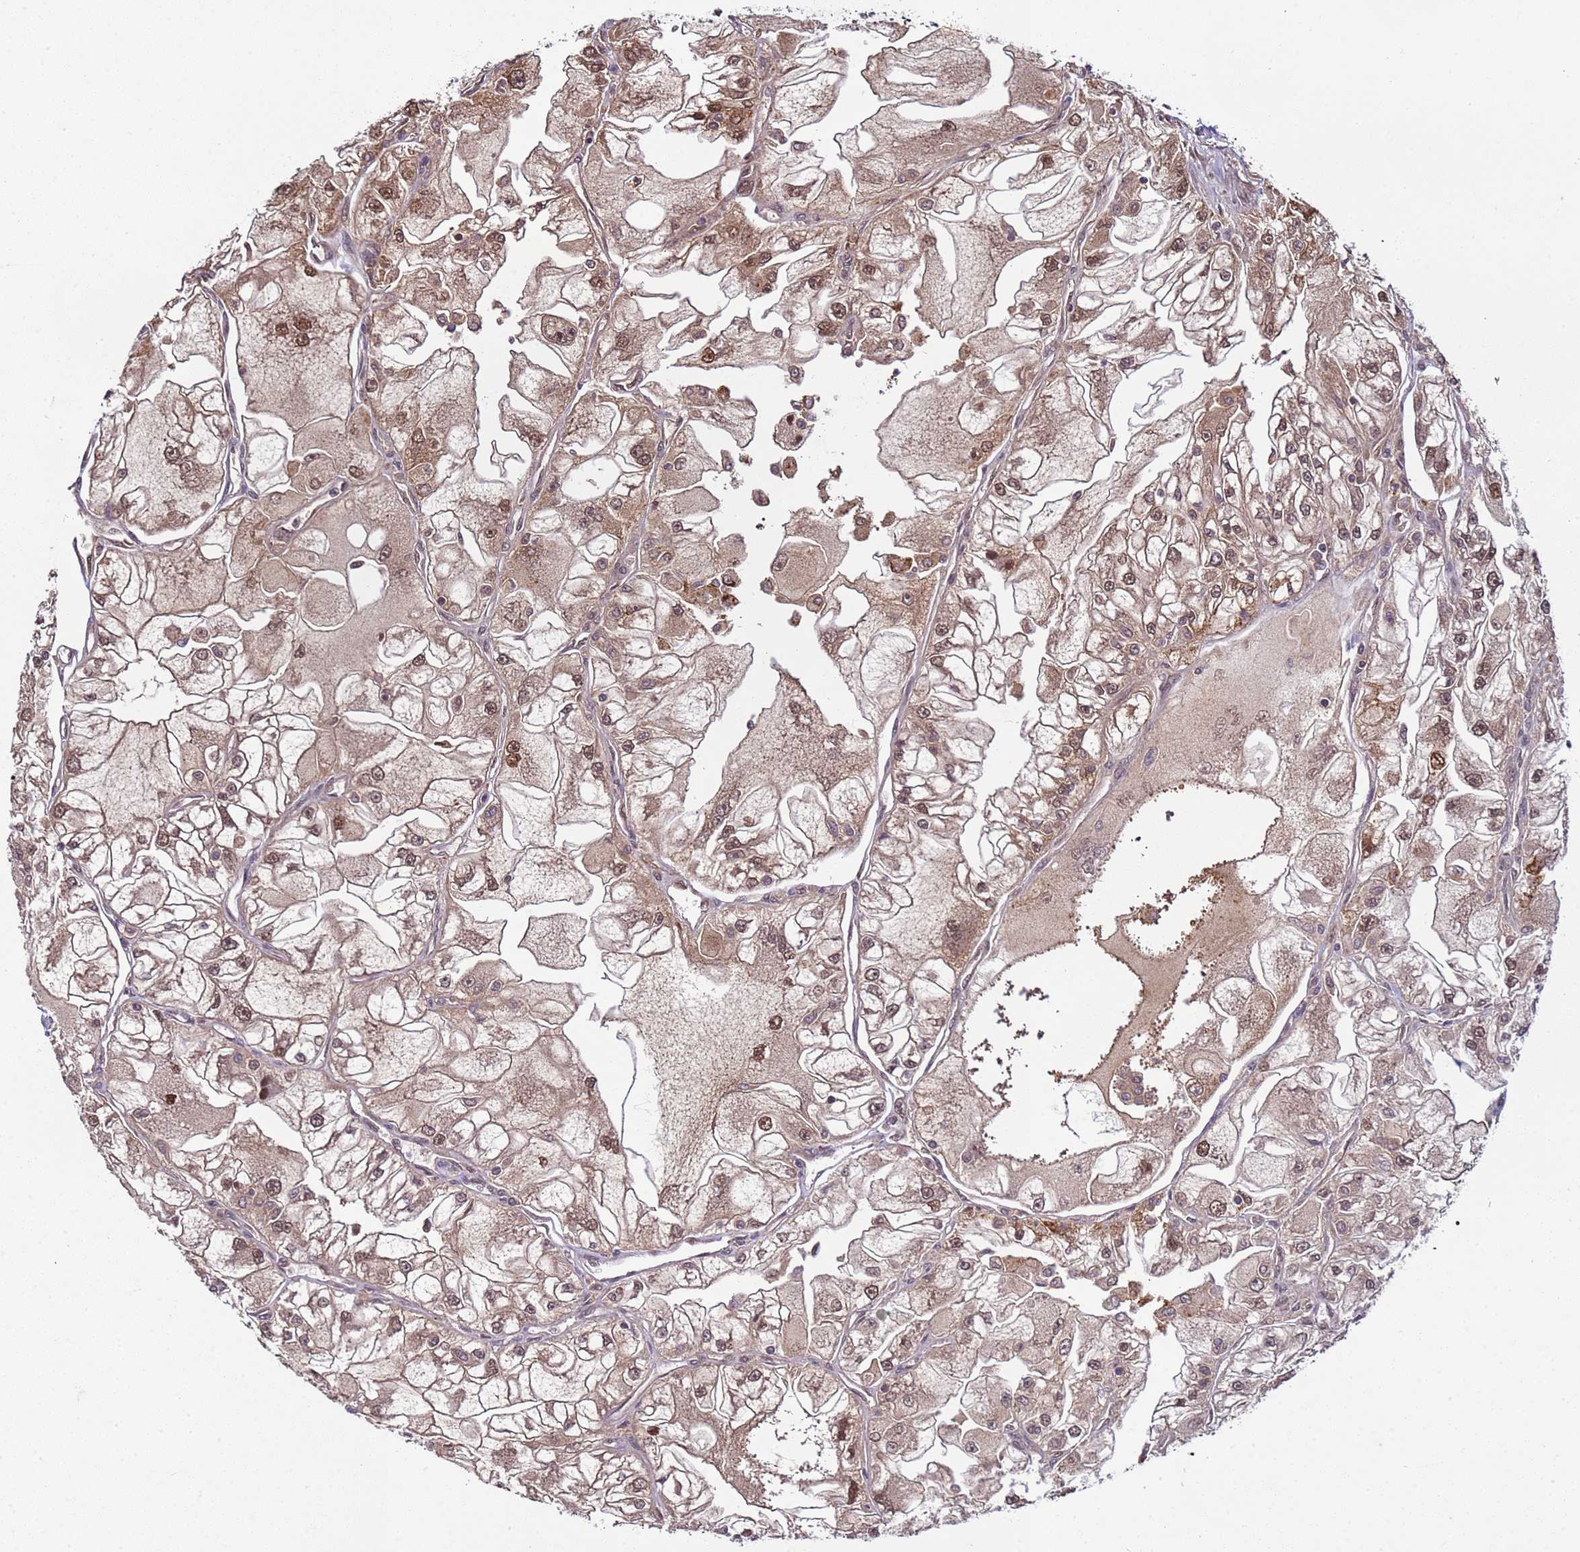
{"staining": {"intensity": "moderate", "quantity": ">75%", "location": "cytoplasmic/membranous,nuclear"}, "tissue": "renal cancer", "cell_type": "Tumor cells", "image_type": "cancer", "snomed": [{"axis": "morphology", "description": "Adenocarcinoma, NOS"}, {"axis": "topography", "description": "Kidney"}], "caption": "A brown stain labels moderate cytoplasmic/membranous and nuclear positivity of a protein in human renal cancer (adenocarcinoma) tumor cells. (DAB IHC, brown staining for protein, blue staining for nuclei).", "gene": "GEN1", "patient": {"sex": "female", "age": 72}}